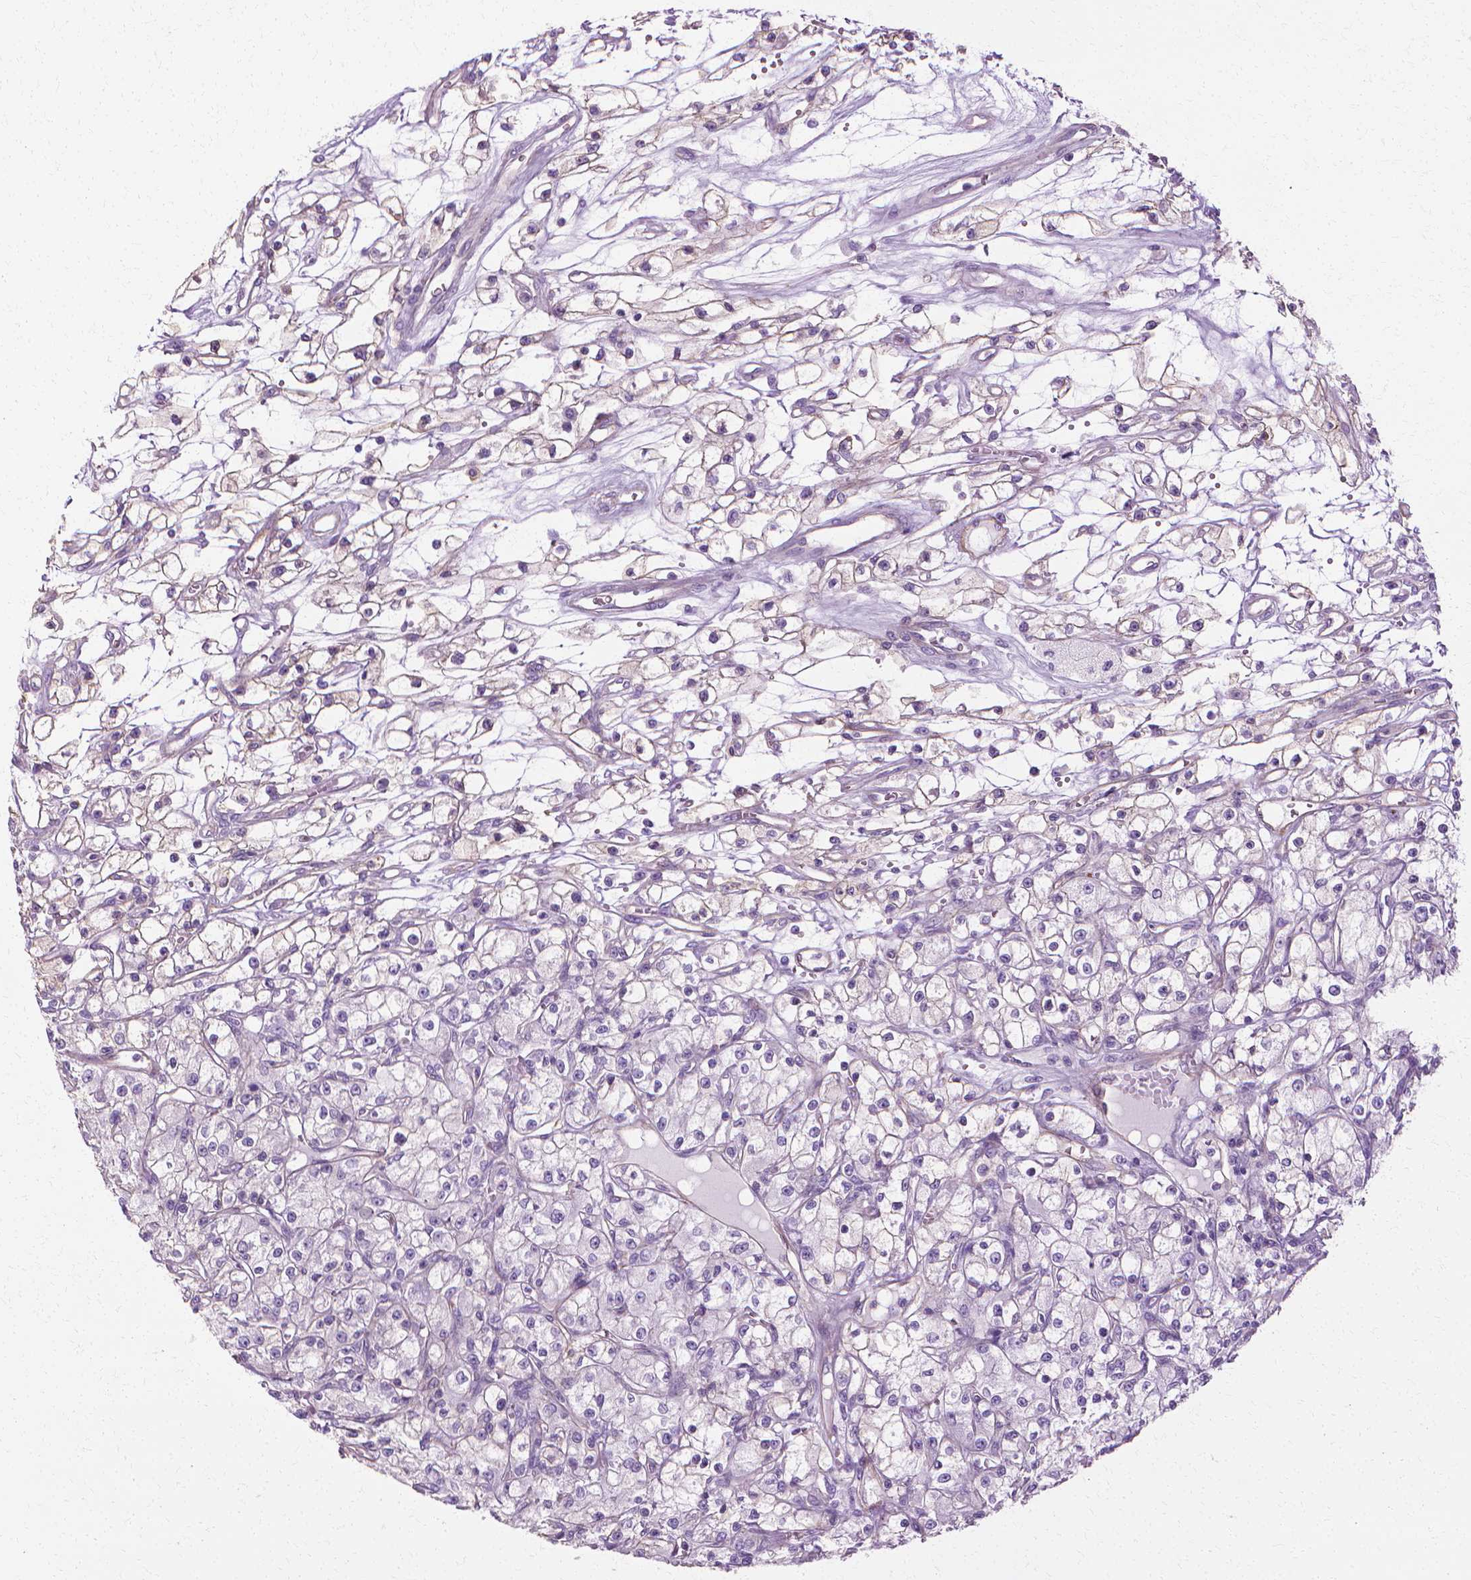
{"staining": {"intensity": "negative", "quantity": "none", "location": "none"}, "tissue": "renal cancer", "cell_type": "Tumor cells", "image_type": "cancer", "snomed": [{"axis": "morphology", "description": "Adenocarcinoma, NOS"}, {"axis": "topography", "description": "Kidney"}], "caption": "DAB (3,3'-diaminobenzidine) immunohistochemical staining of human renal adenocarcinoma exhibits no significant positivity in tumor cells.", "gene": "CFAP157", "patient": {"sex": "female", "age": 59}}